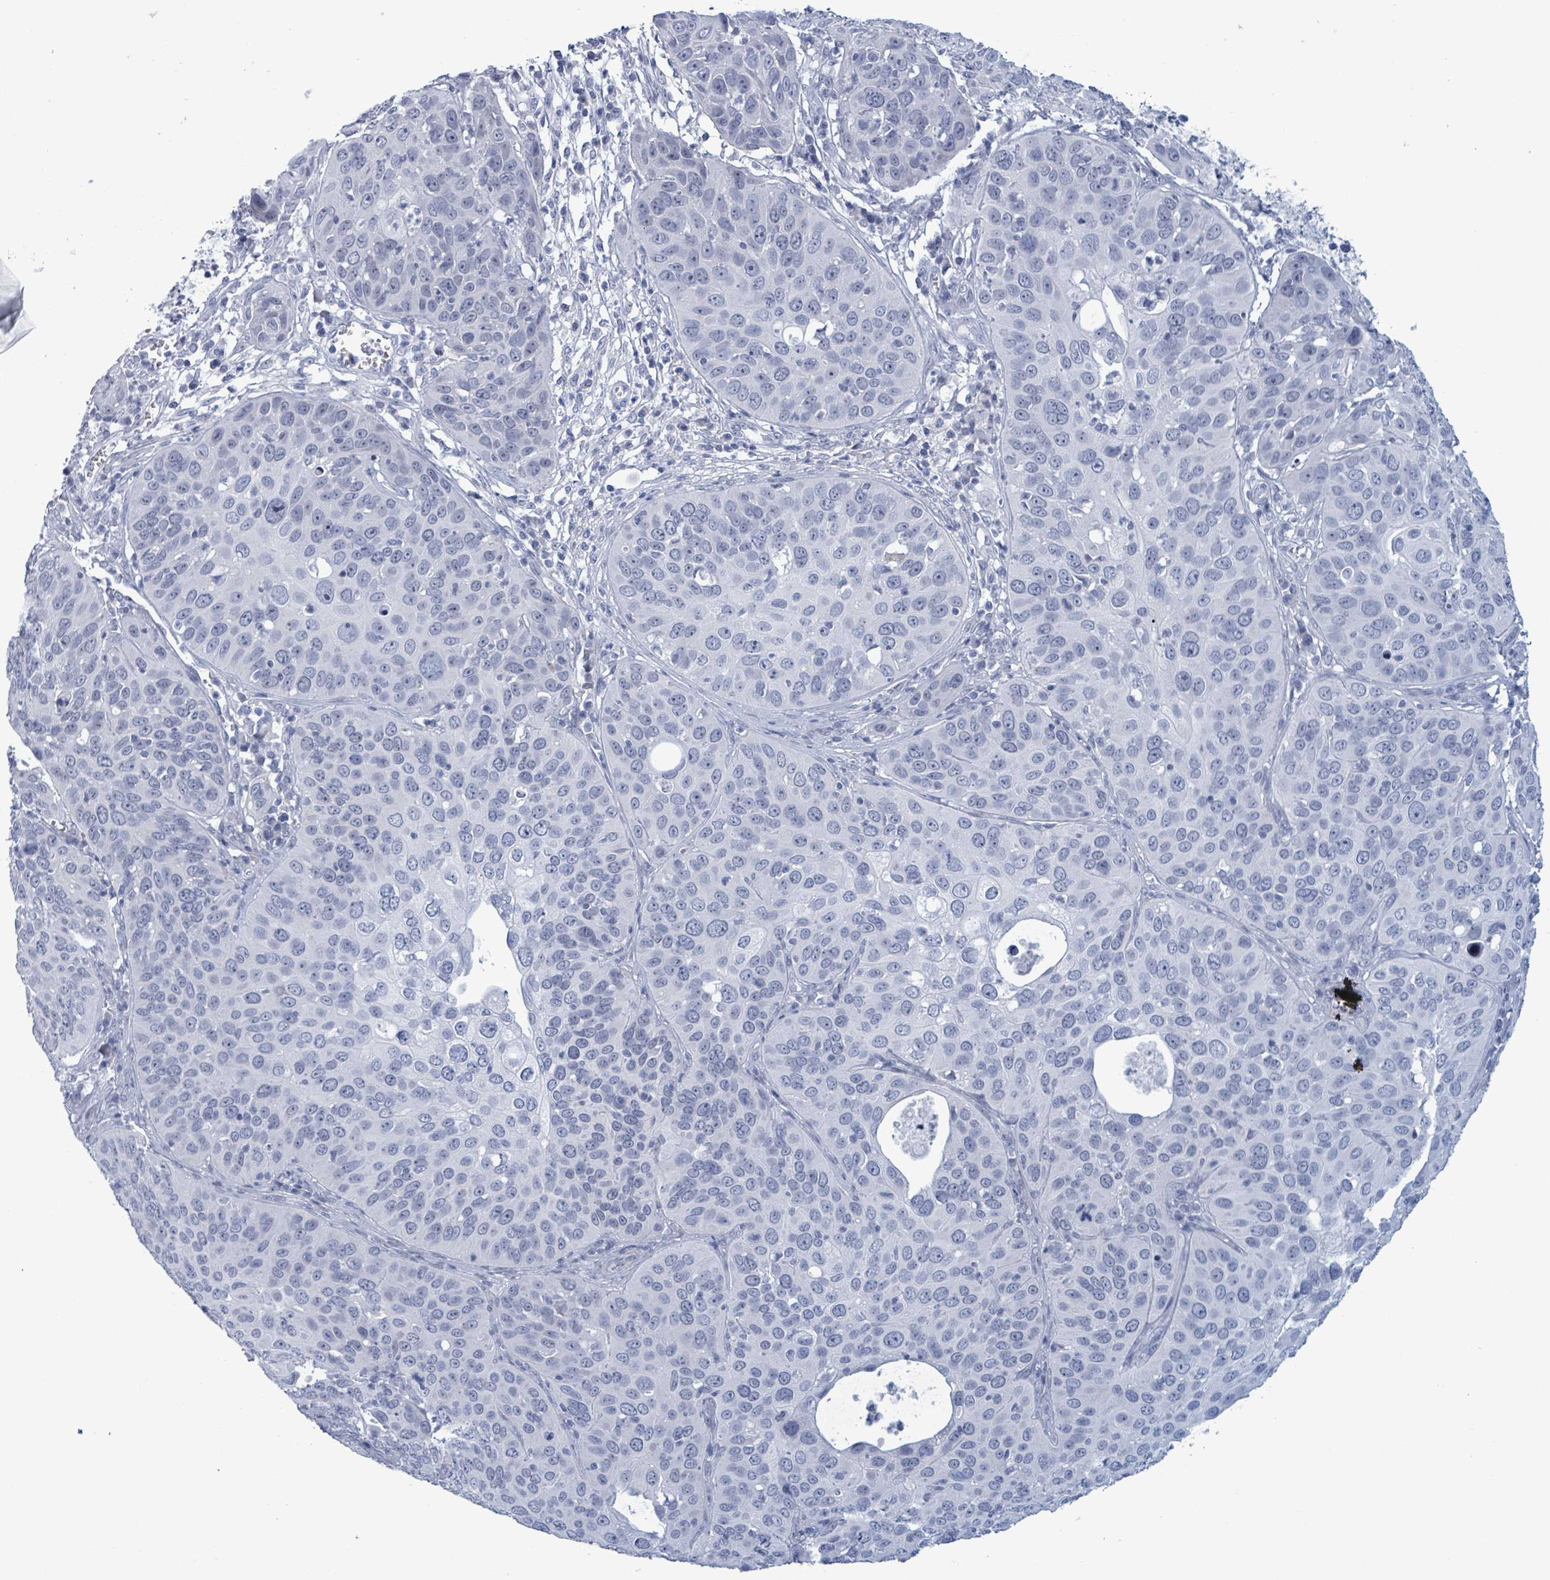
{"staining": {"intensity": "negative", "quantity": "none", "location": "none"}, "tissue": "cervical cancer", "cell_type": "Tumor cells", "image_type": "cancer", "snomed": [{"axis": "morphology", "description": "Squamous cell carcinoma, NOS"}, {"axis": "topography", "description": "Cervix"}], "caption": "Protein analysis of cervical squamous cell carcinoma displays no significant positivity in tumor cells.", "gene": "ZNF771", "patient": {"sex": "female", "age": 36}}